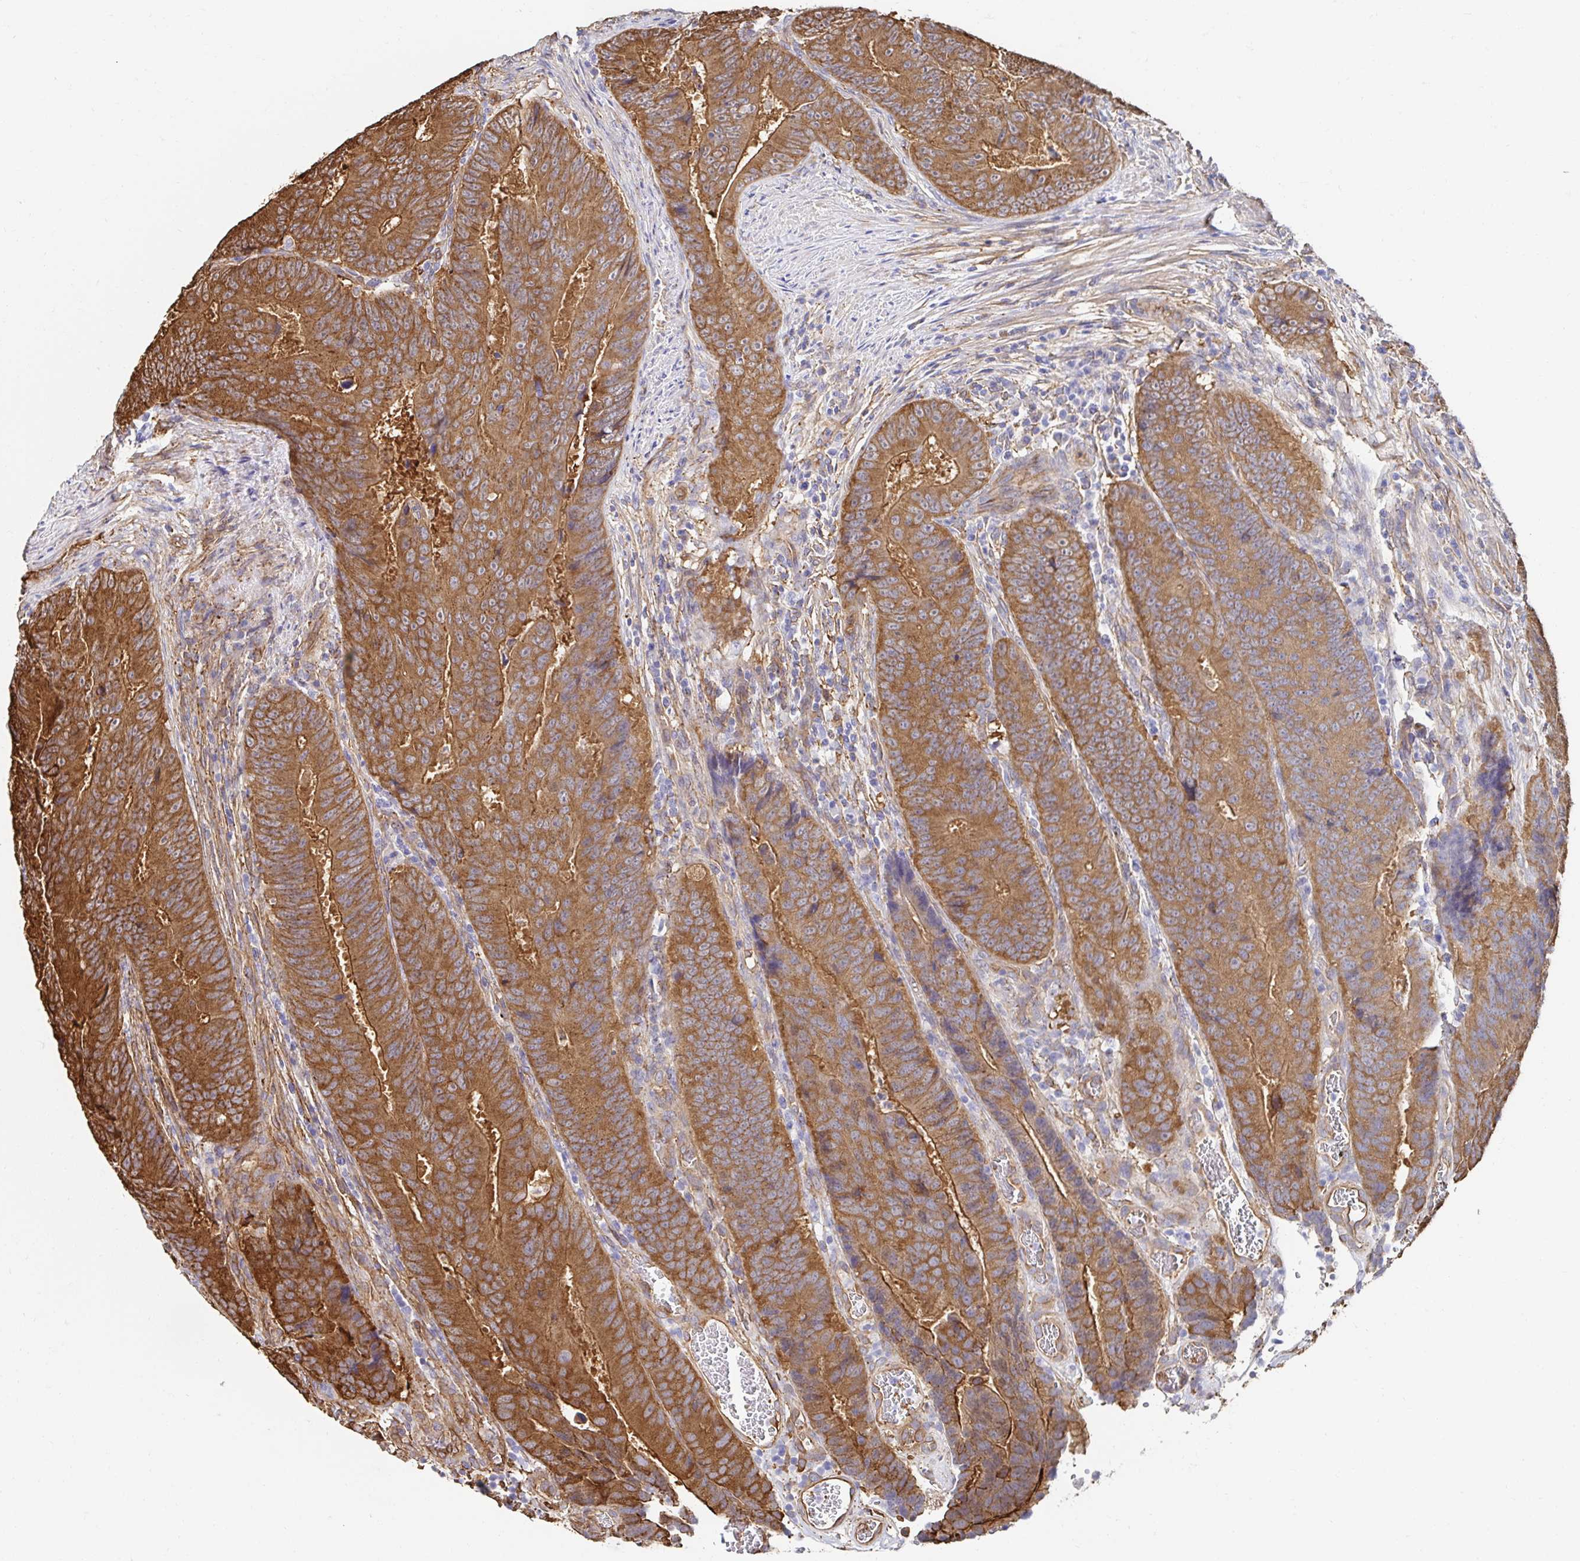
{"staining": {"intensity": "strong", "quantity": ">75%", "location": "cytoplasmic/membranous"}, "tissue": "colorectal cancer", "cell_type": "Tumor cells", "image_type": "cancer", "snomed": [{"axis": "morphology", "description": "Adenocarcinoma, NOS"}, {"axis": "topography", "description": "Colon"}], "caption": "An immunohistochemistry (IHC) histopathology image of neoplastic tissue is shown. Protein staining in brown shows strong cytoplasmic/membranous positivity in colorectal cancer (adenocarcinoma) within tumor cells.", "gene": "CTTN", "patient": {"sex": "female", "age": 48}}